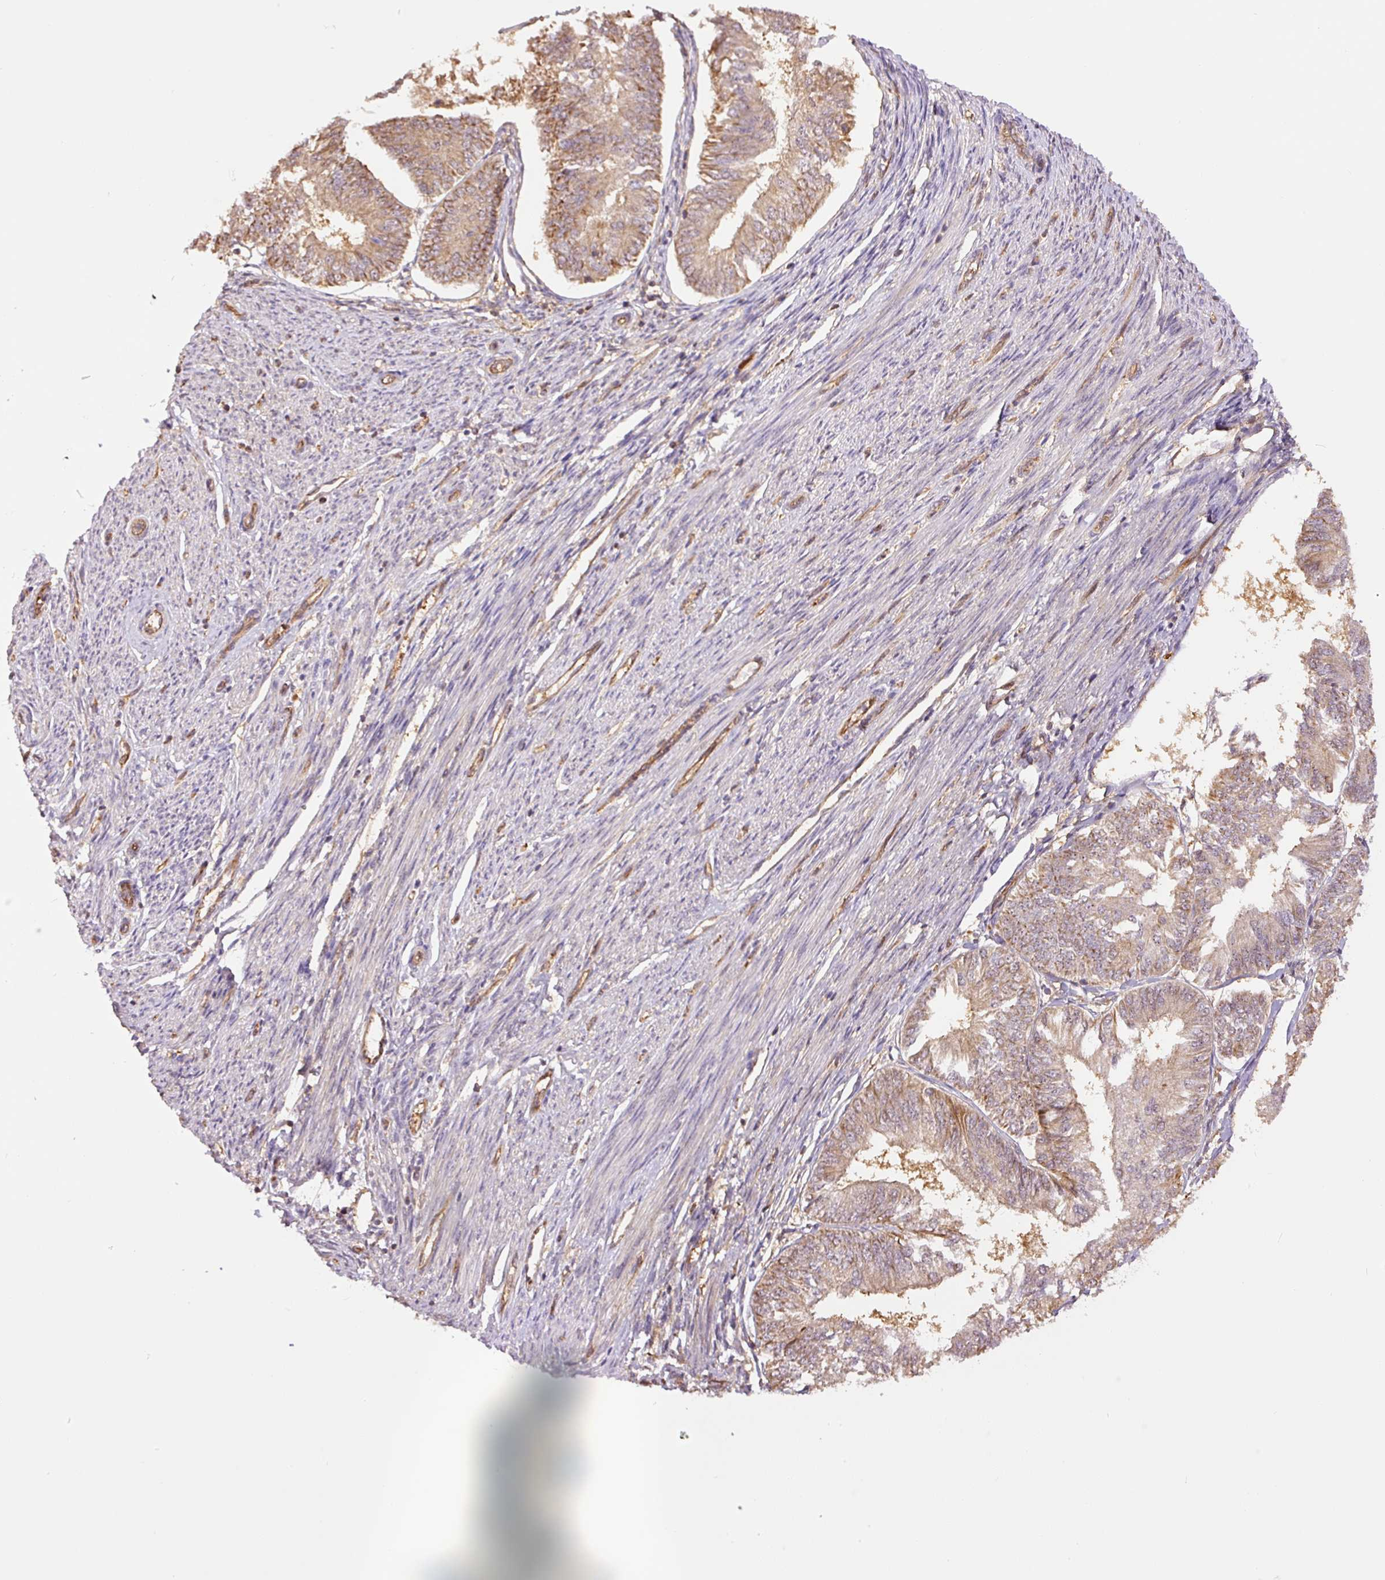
{"staining": {"intensity": "moderate", "quantity": "25%-75%", "location": "cytoplasmic/membranous"}, "tissue": "endometrial cancer", "cell_type": "Tumor cells", "image_type": "cancer", "snomed": [{"axis": "morphology", "description": "Adenocarcinoma, NOS"}, {"axis": "topography", "description": "Endometrium"}], "caption": "Endometrial adenocarcinoma tissue exhibits moderate cytoplasmic/membranous positivity in about 25%-75% of tumor cells, visualized by immunohistochemistry.", "gene": "PCK2", "patient": {"sex": "female", "age": 58}}